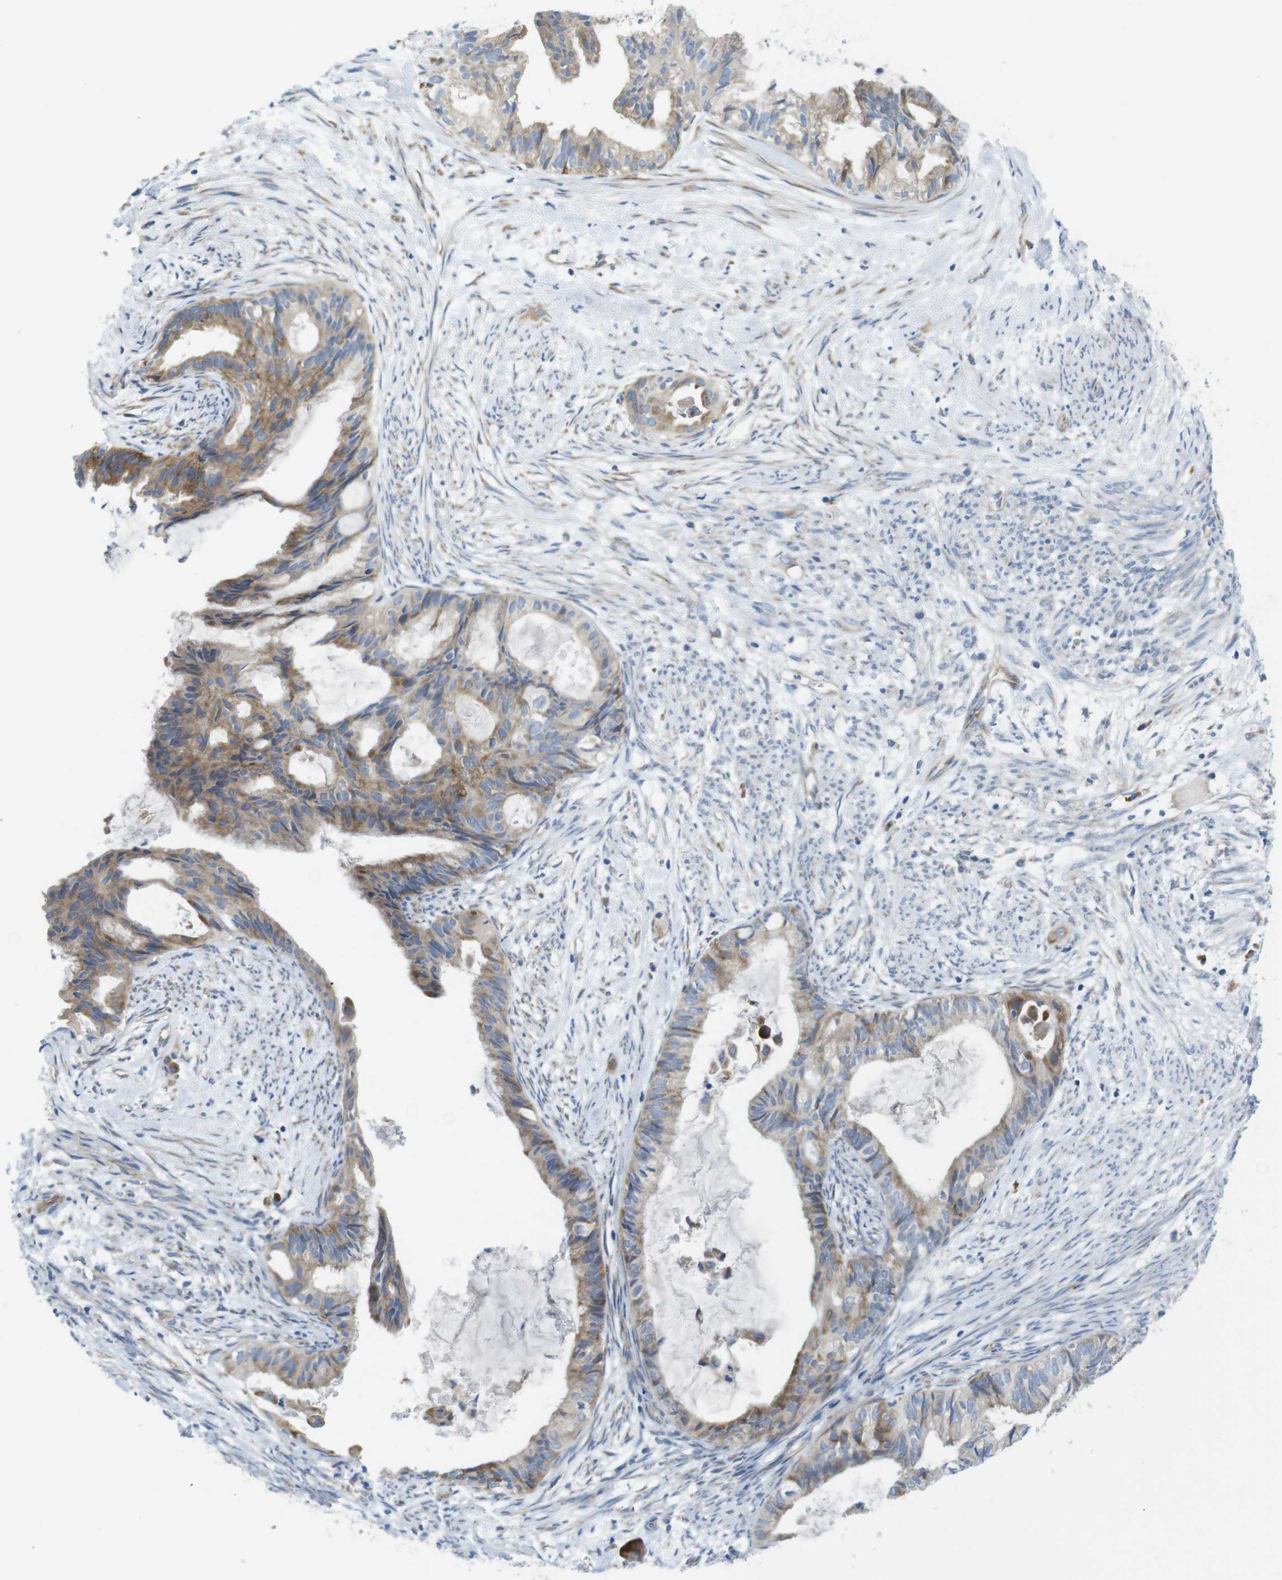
{"staining": {"intensity": "moderate", "quantity": ">75%", "location": "cytoplasmic/membranous"}, "tissue": "cervical cancer", "cell_type": "Tumor cells", "image_type": "cancer", "snomed": [{"axis": "morphology", "description": "Normal tissue, NOS"}, {"axis": "morphology", "description": "Adenocarcinoma, NOS"}, {"axis": "topography", "description": "Cervix"}, {"axis": "topography", "description": "Endometrium"}], "caption": "Immunohistochemistry (IHC) staining of cervical cancer (adenocarcinoma), which displays medium levels of moderate cytoplasmic/membranous staining in about >75% of tumor cells indicating moderate cytoplasmic/membranous protein expression. The staining was performed using DAB (brown) for protein detection and nuclei were counterstained in hematoxylin (blue).", "gene": "TMEM234", "patient": {"sex": "female", "age": 86}}